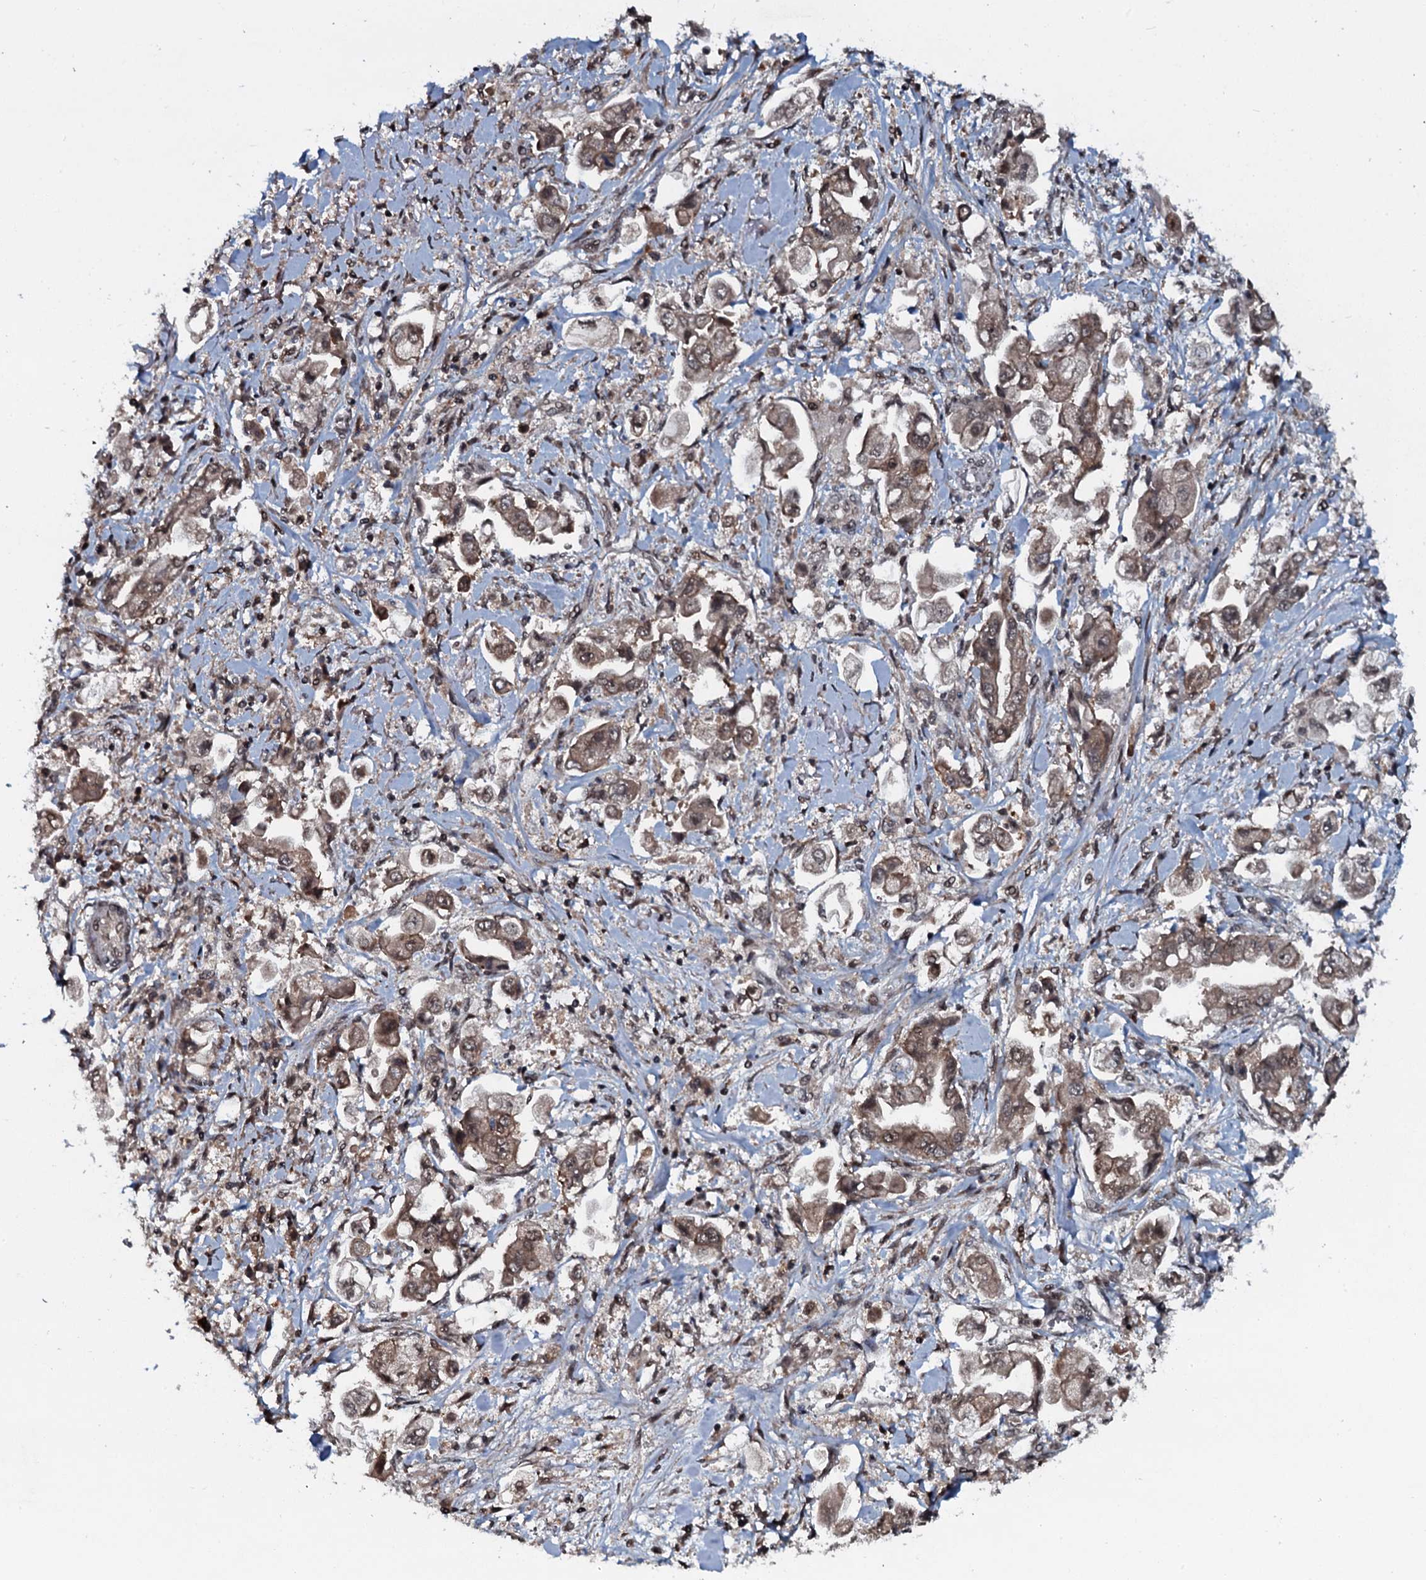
{"staining": {"intensity": "moderate", "quantity": ">75%", "location": "cytoplasmic/membranous,nuclear"}, "tissue": "stomach cancer", "cell_type": "Tumor cells", "image_type": "cancer", "snomed": [{"axis": "morphology", "description": "Adenocarcinoma, NOS"}, {"axis": "topography", "description": "Stomach"}], "caption": "The micrograph exhibits staining of adenocarcinoma (stomach), revealing moderate cytoplasmic/membranous and nuclear protein staining (brown color) within tumor cells. (Stains: DAB (3,3'-diaminobenzidine) in brown, nuclei in blue, Microscopy: brightfield microscopy at high magnification).", "gene": "HDDC3", "patient": {"sex": "male", "age": 62}}